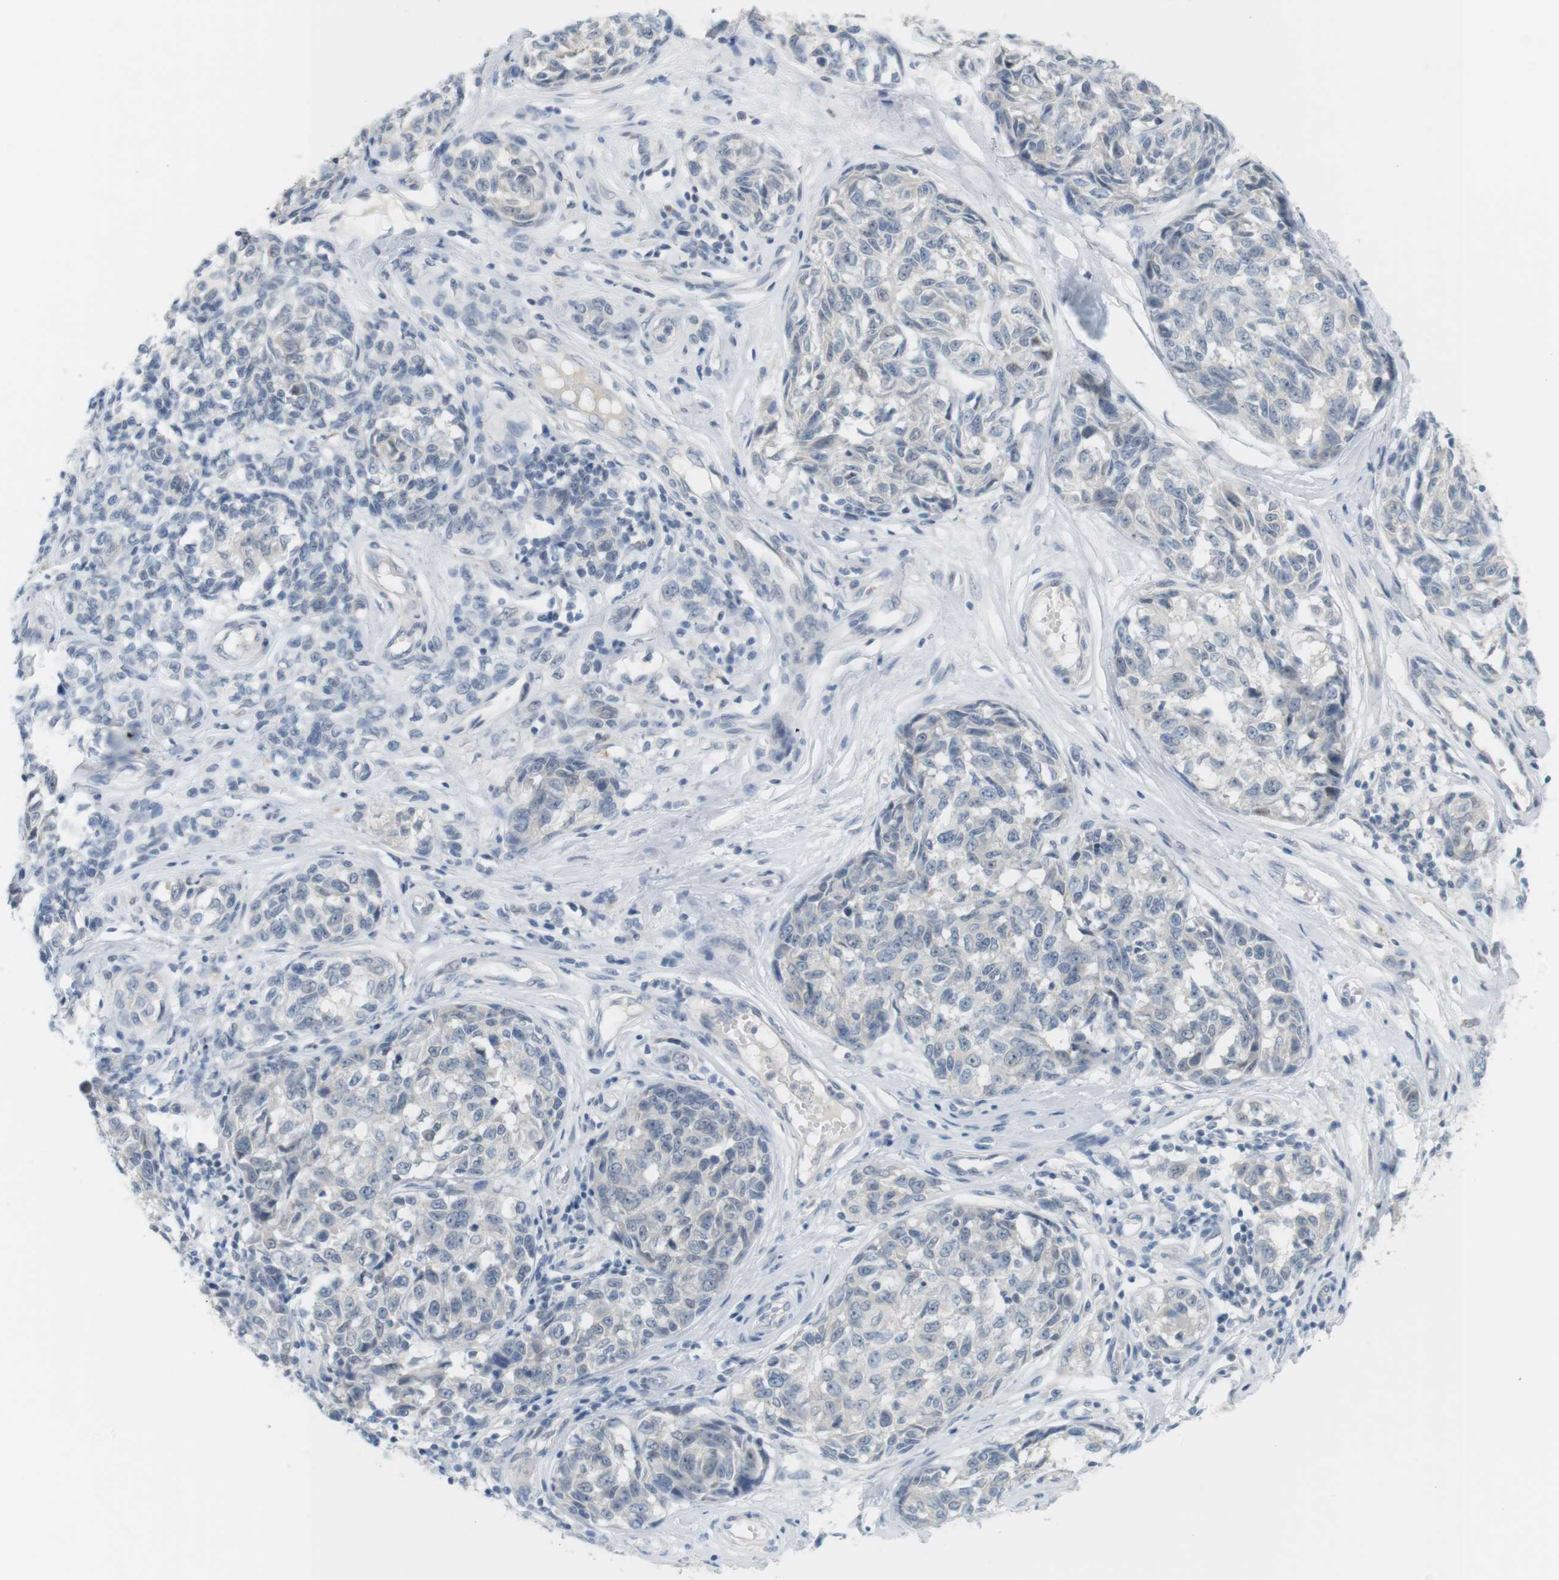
{"staining": {"intensity": "negative", "quantity": "none", "location": "none"}, "tissue": "melanoma", "cell_type": "Tumor cells", "image_type": "cancer", "snomed": [{"axis": "morphology", "description": "Malignant melanoma, NOS"}, {"axis": "topography", "description": "Skin"}], "caption": "The image exhibits no staining of tumor cells in malignant melanoma. Nuclei are stained in blue.", "gene": "CREB3L2", "patient": {"sex": "female", "age": 64}}